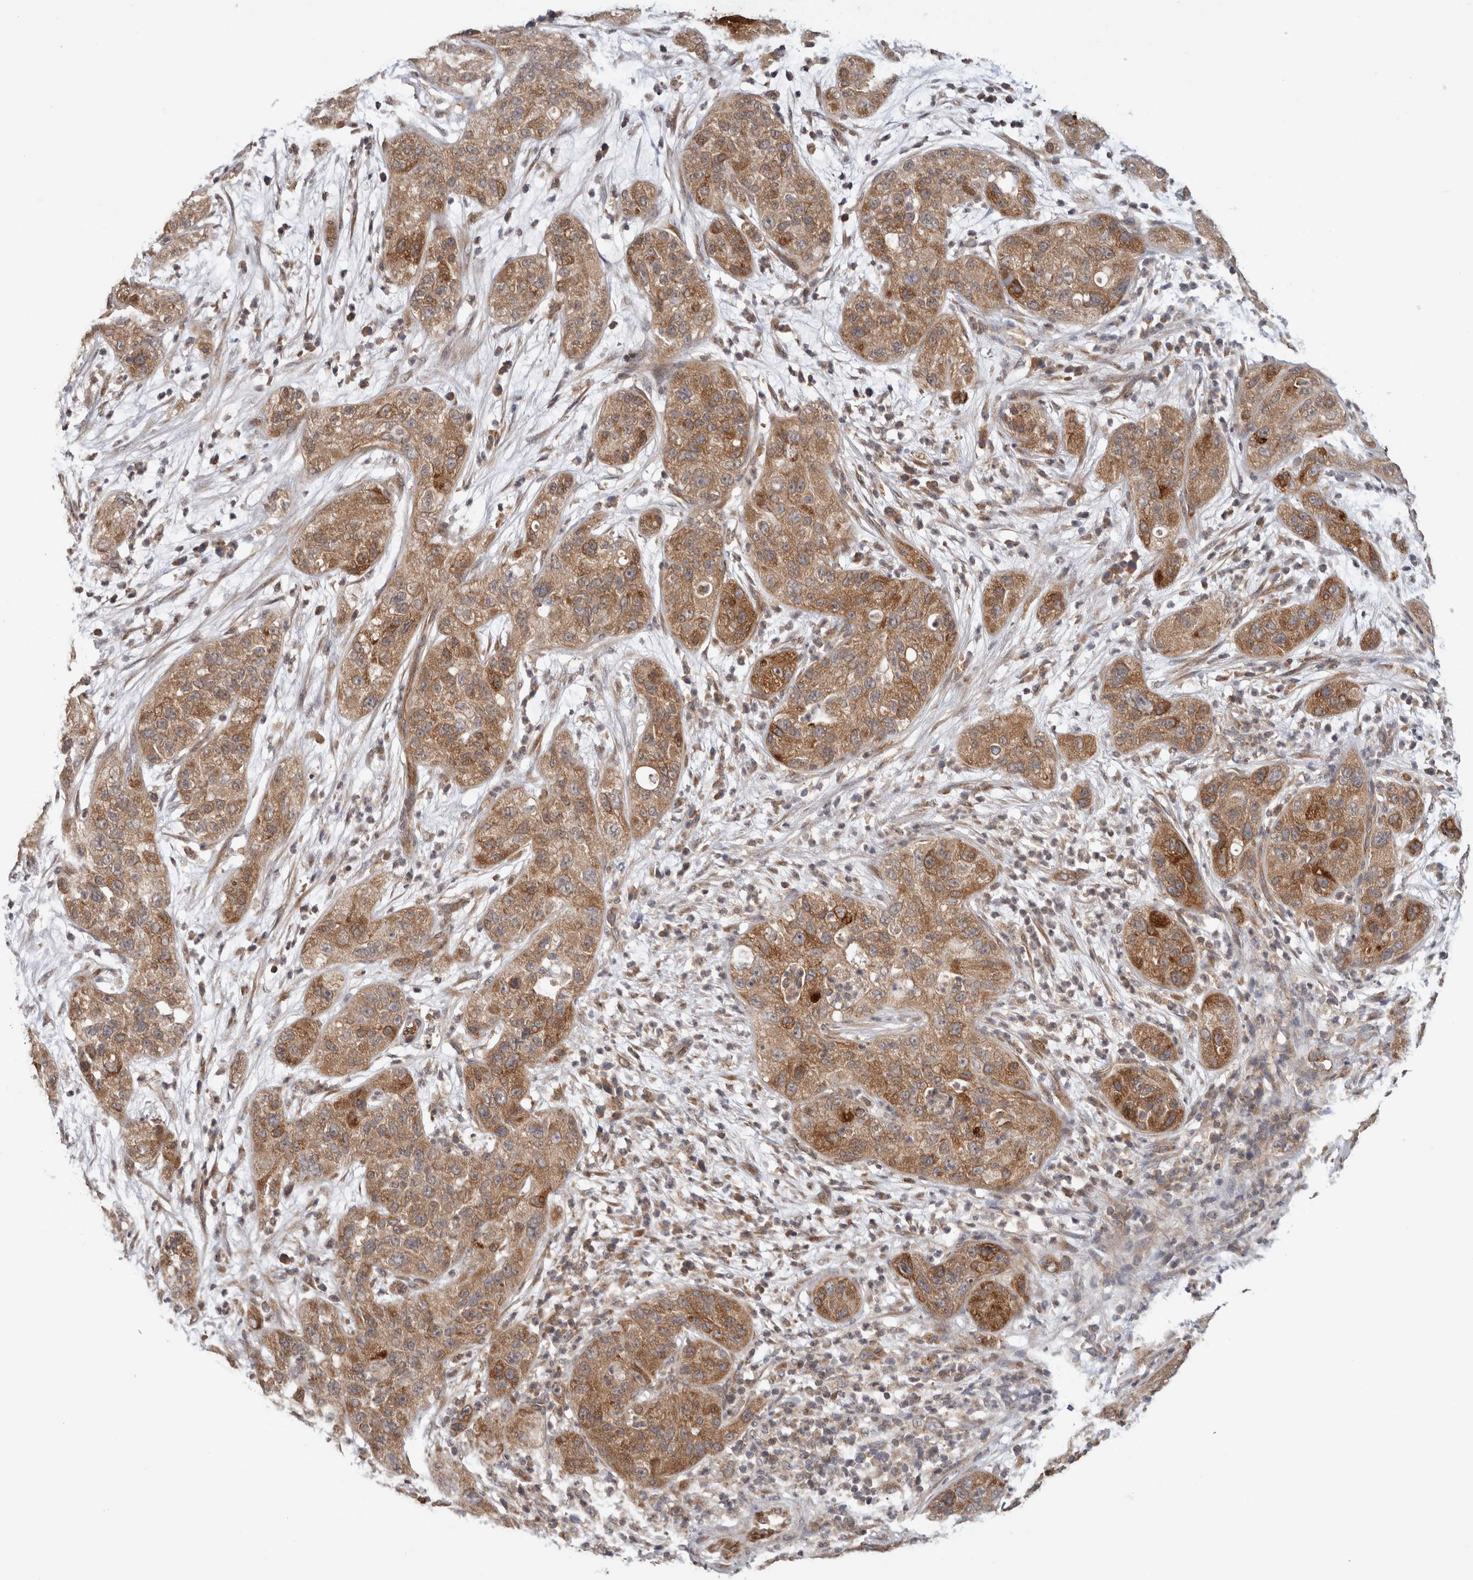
{"staining": {"intensity": "moderate", "quantity": ">75%", "location": "cytoplasmic/membranous"}, "tissue": "pancreatic cancer", "cell_type": "Tumor cells", "image_type": "cancer", "snomed": [{"axis": "morphology", "description": "Adenocarcinoma, NOS"}, {"axis": "topography", "description": "Pancreas"}], "caption": "Protein staining shows moderate cytoplasmic/membranous positivity in about >75% of tumor cells in adenocarcinoma (pancreatic). (DAB (3,3'-diaminobenzidine) IHC, brown staining for protein, blue staining for nuclei).", "gene": "HMOX2", "patient": {"sex": "female", "age": 78}}